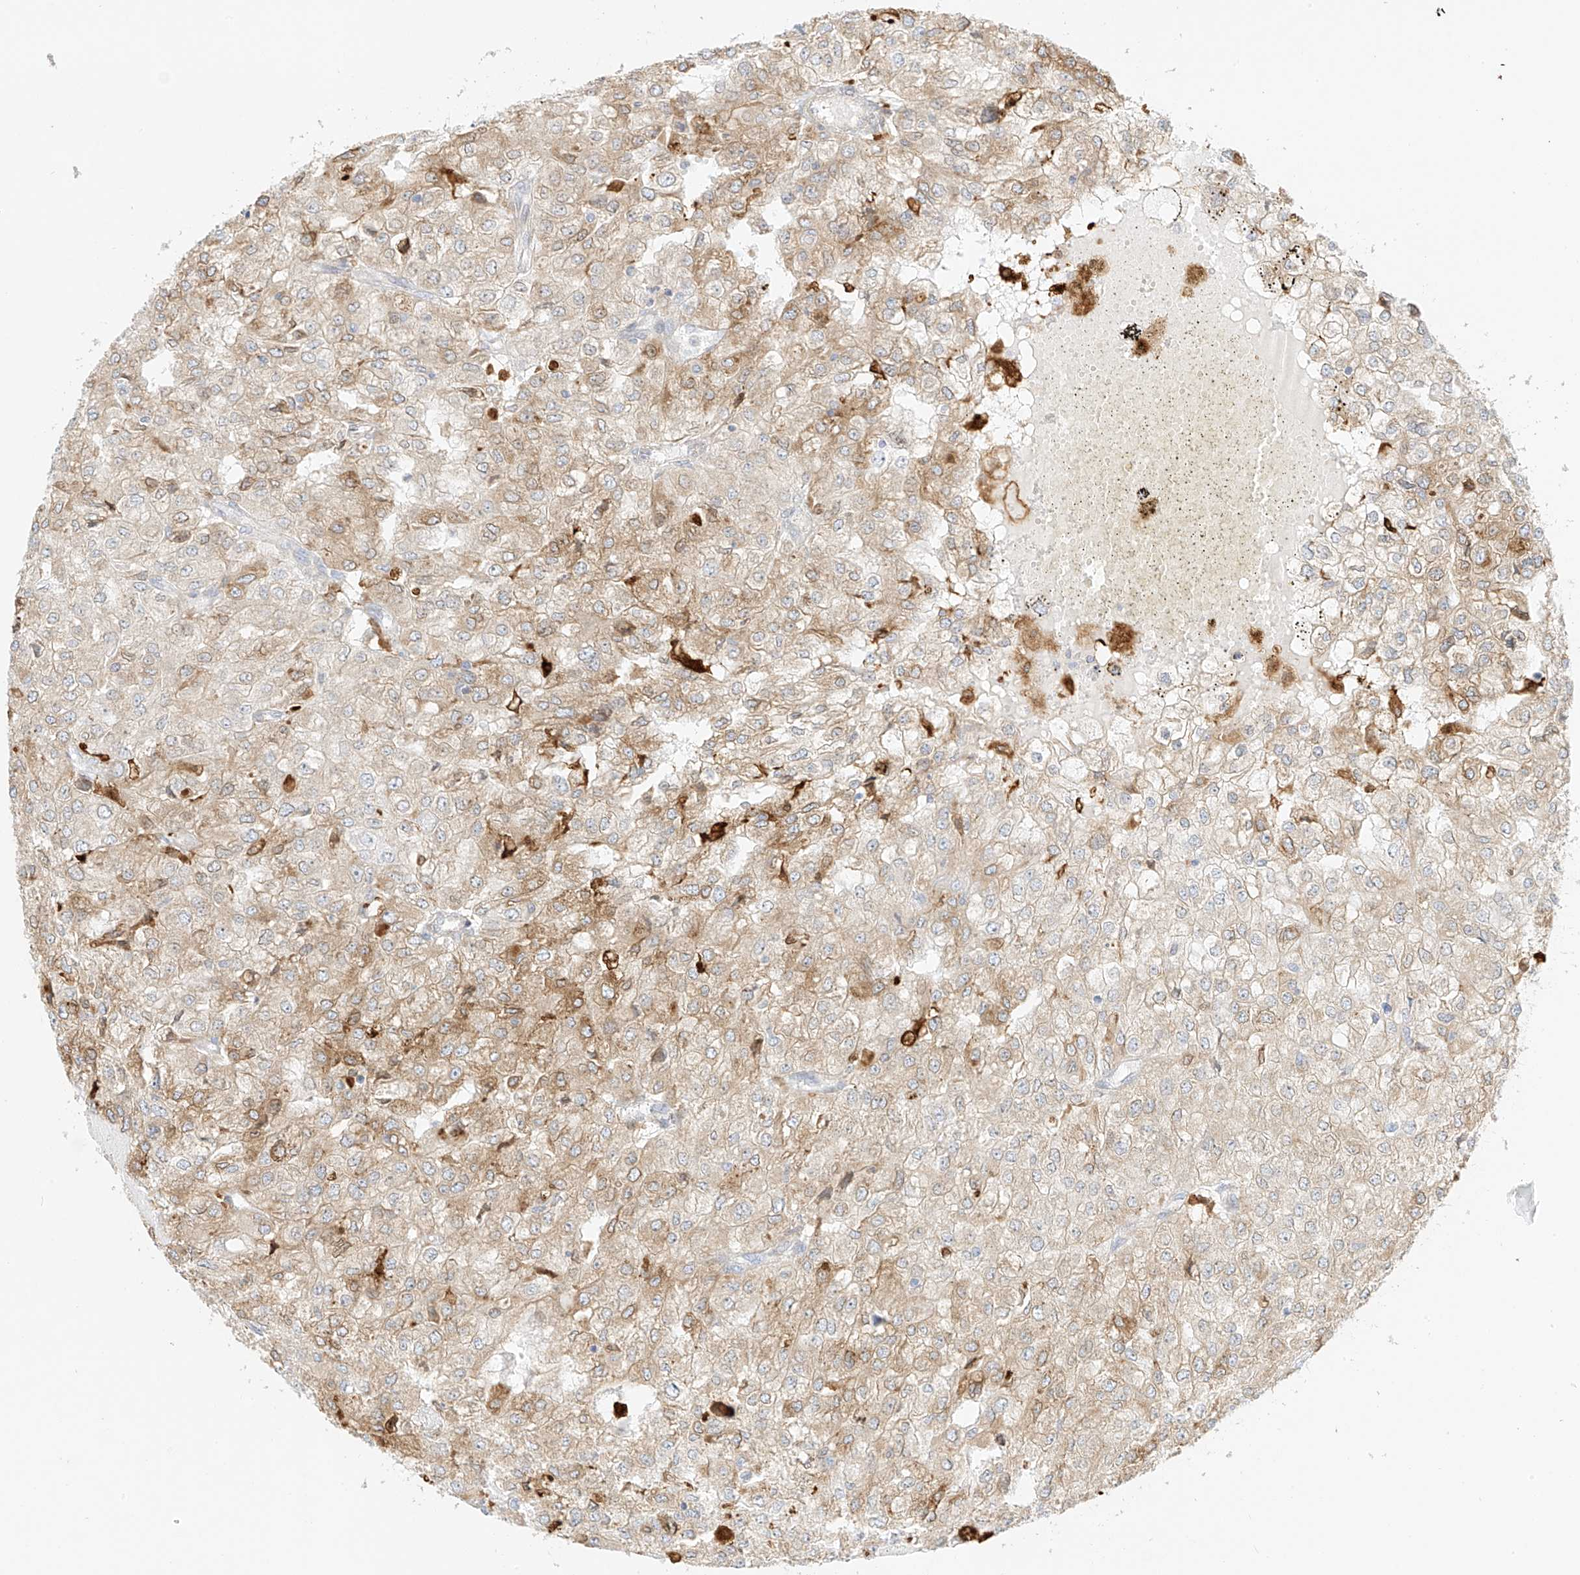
{"staining": {"intensity": "moderate", "quantity": "<25%", "location": "cytoplasmic/membranous"}, "tissue": "renal cancer", "cell_type": "Tumor cells", "image_type": "cancer", "snomed": [{"axis": "morphology", "description": "Adenocarcinoma, NOS"}, {"axis": "topography", "description": "Kidney"}], "caption": "Immunohistochemistry of renal cancer (adenocarcinoma) shows low levels of moderate cytoplasmic/membranous expression in approximately <25% of tumor cells. Immunohistochemistry stains the protein of interest in brown and the nuclei are stained blue.", "gene": "PCYOX1", "patient": {"sex": "female", "age": 54}}